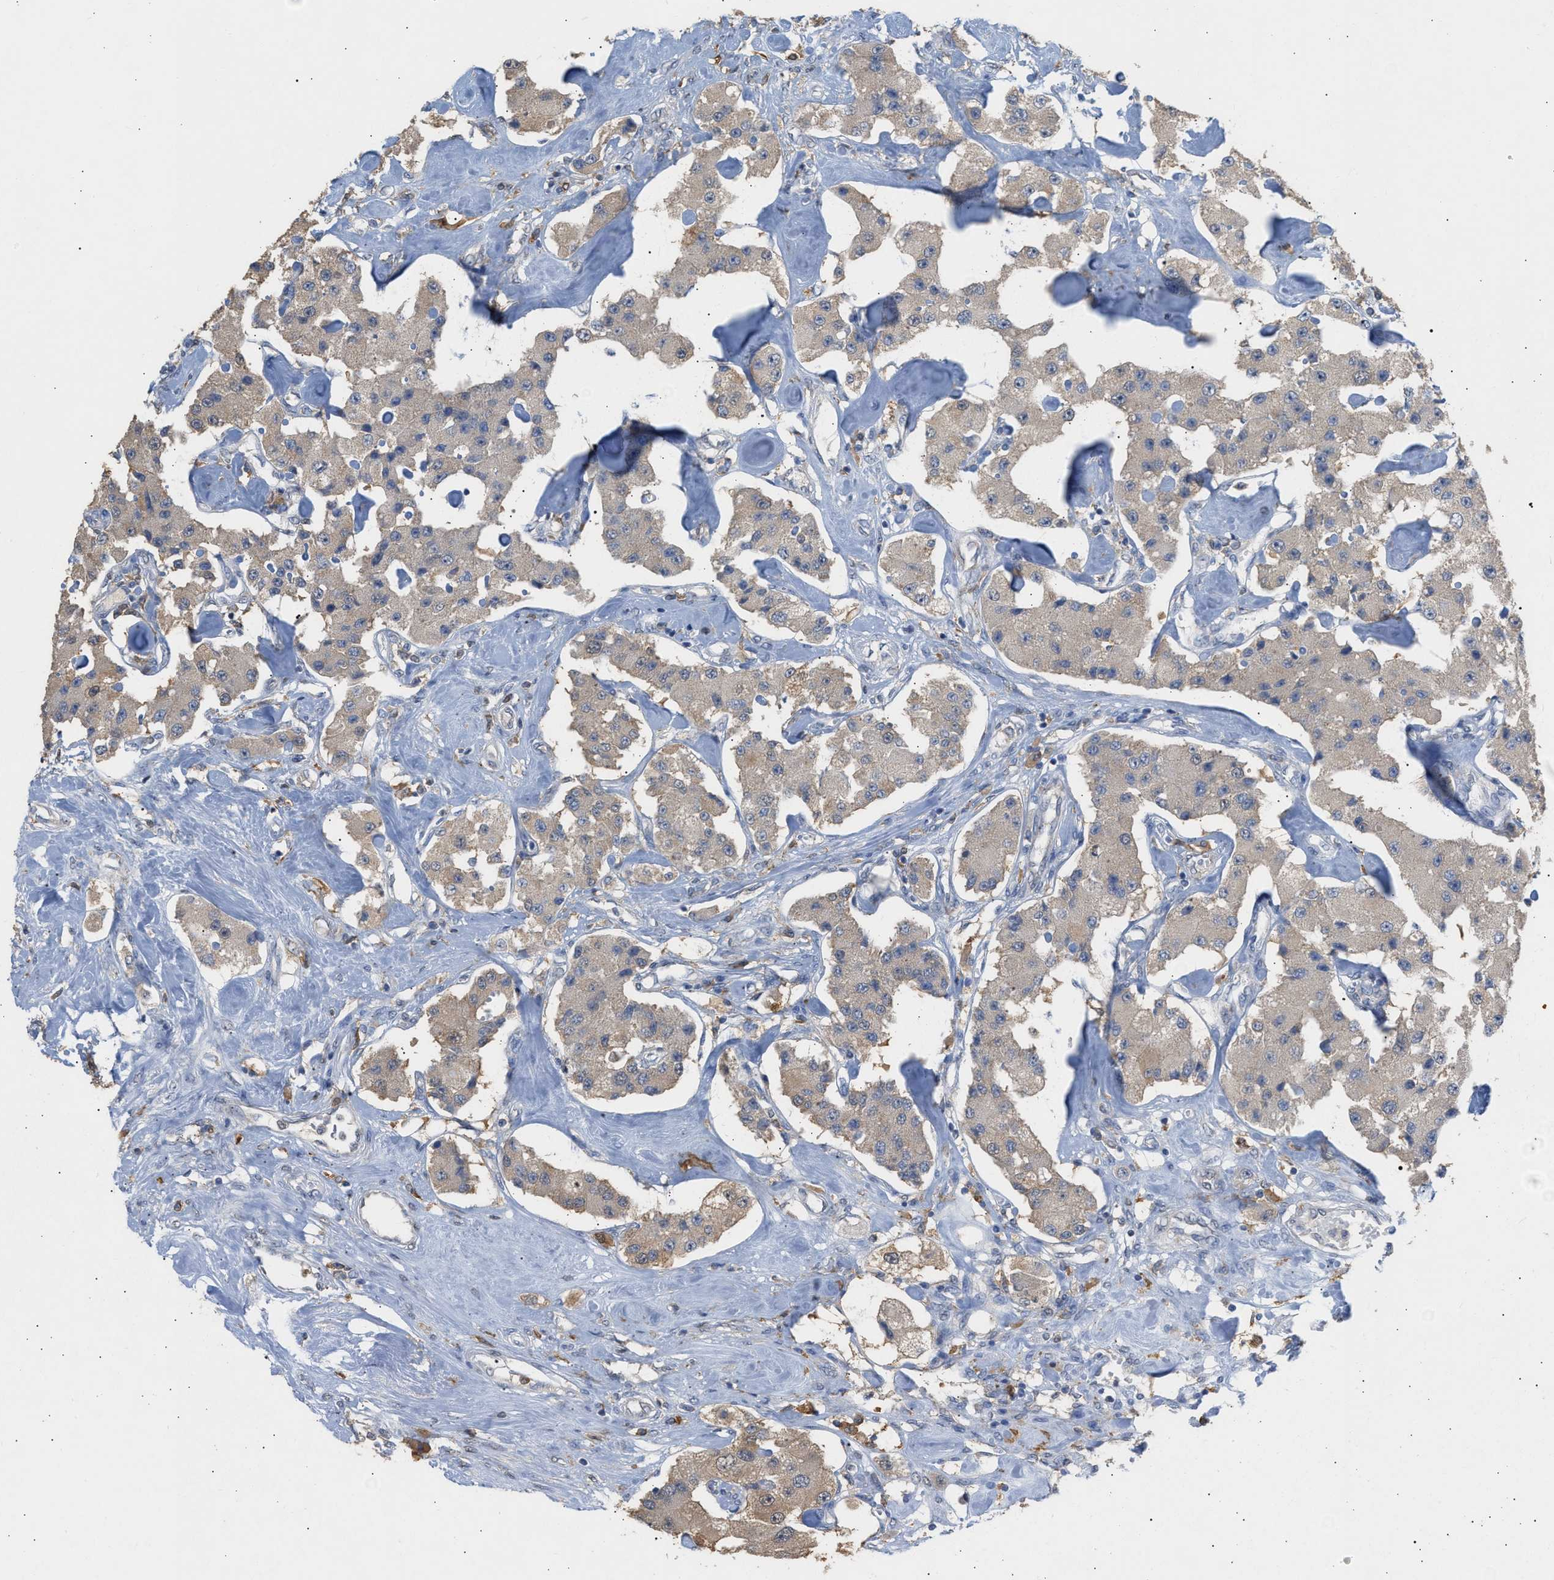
{"staining": {"intensity": "weak", "quantity": ">75%", "location": "cytoplasmic/membranous"}, "tissue": "carcinoid", "cell_type": "Tumor cells", "image_type": "cancer", "snomed": [{"axis": "morphology", "description": "Carcinoid, malignant, NOS"}, {"axis": "topography", "description": "Pancreas"}], "caption": "IHC photomicrograph of neoplastic tissue: malignant carcinoid stained using immunohistochemistry reveals low levels of weak protein expression localized specifically in the cytoplasmic/membranous of tumor cells, appearing as a cytoplasmic/membranous brown color.", "gene": "GCN1", "patient": {"sex": "male", "age": 41}}